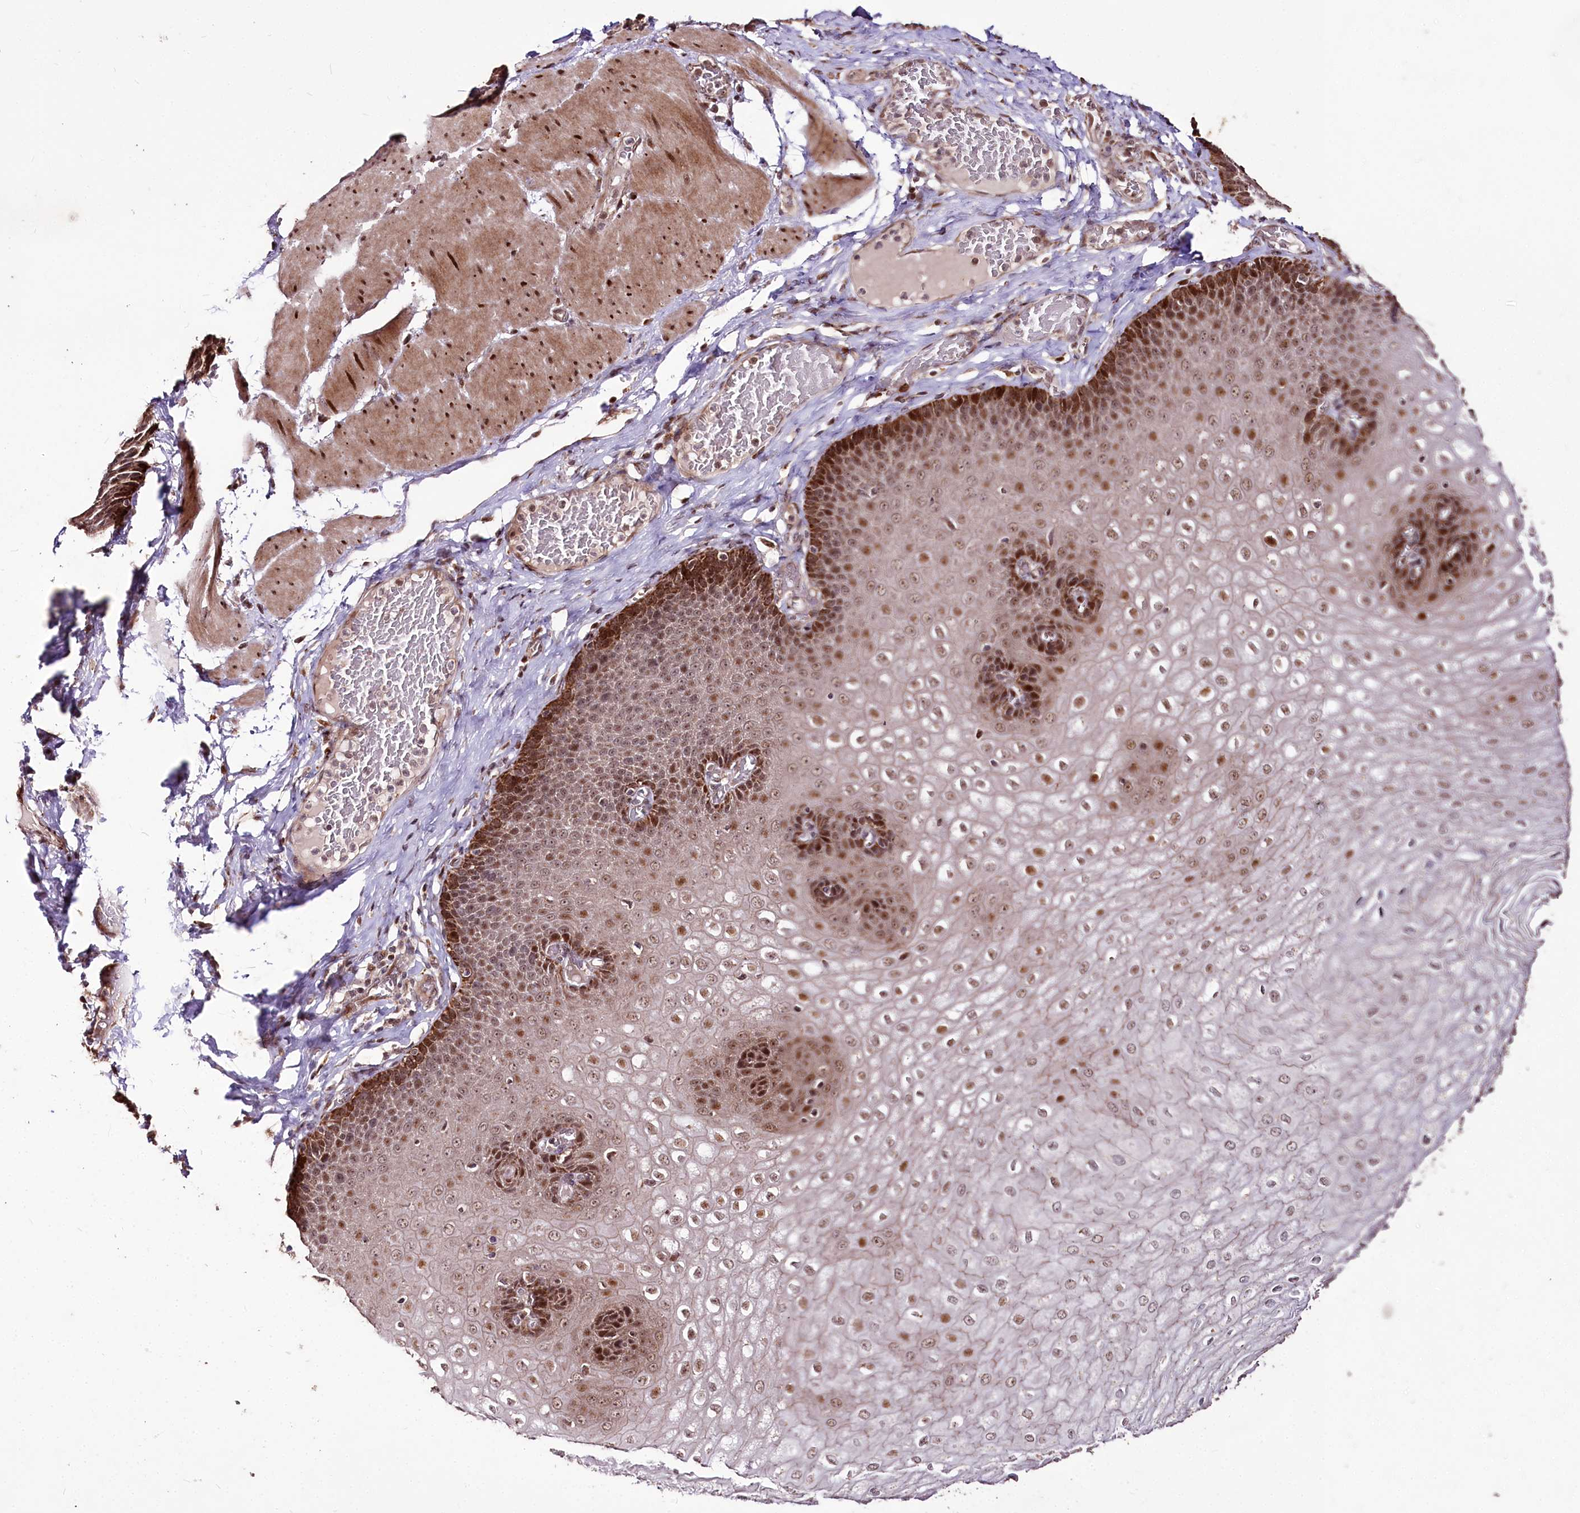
{"staining": {"intensity": "strong", "quantity": "25%-75%", "location": "cytoplasmic/membranous,nuclear"}, "tissue": "esophagus", "cell_type": "Squamous epithelial cells", "image_type": "normal", "snomed": [{"axis": "morphology", "description": "Normal tissue, NOS"}, {"axis": "topography", "description": "Esophagus"}], "caption": "An image showing strong cytoplasmic/membranous,nuclear expression in approximately 25%-75% of squamous epithelial cells in unremarkable esophagus, as visualized by brown immunohistochemical staining.", "gene": "CARD19", "patient": {"sex": "male", "age": 60}}